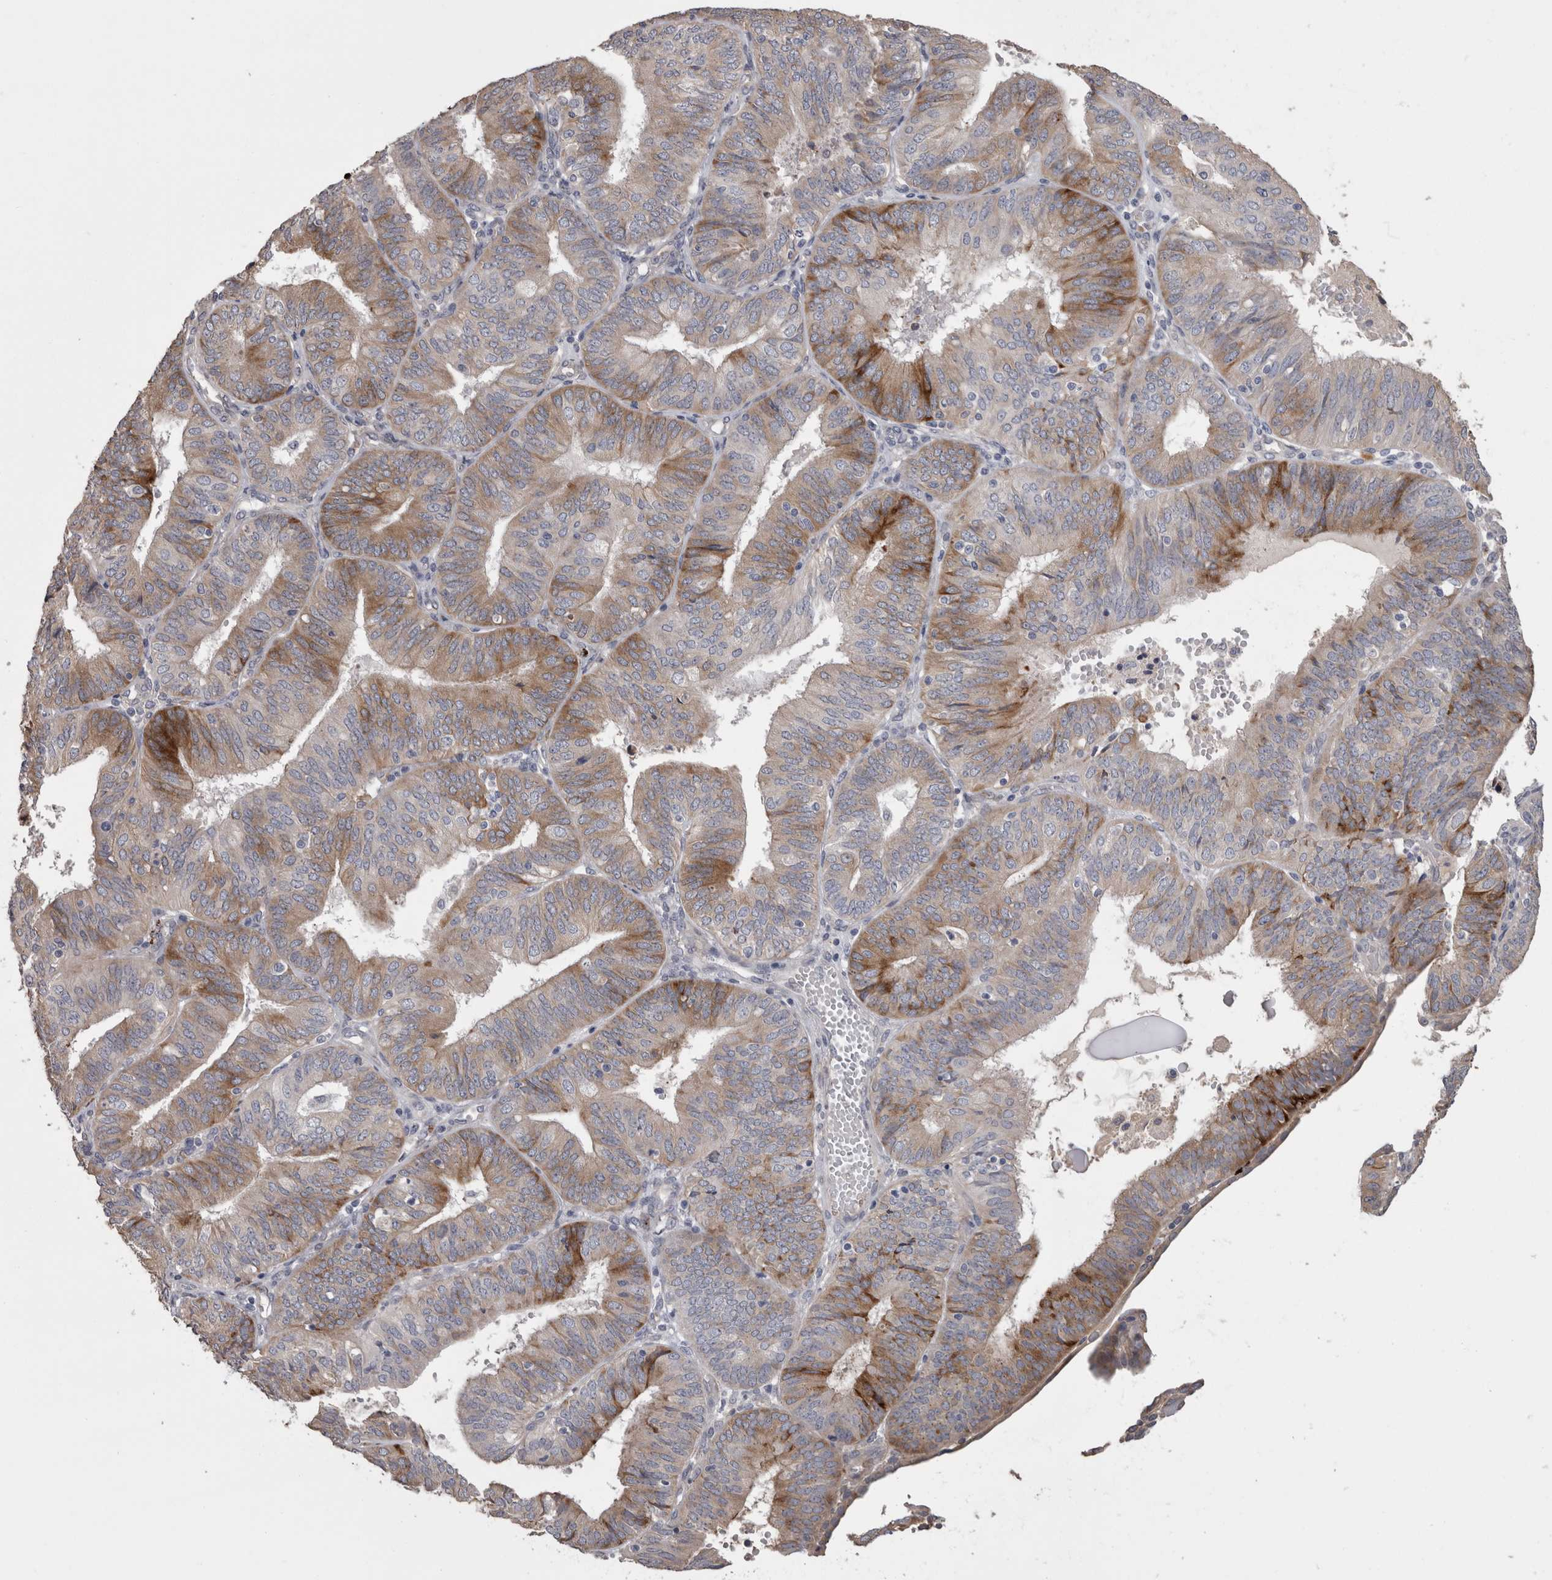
{"staining": {"intensity": "moderate", "quantity": "<25%", "location": "cytoplasmic/membranous"}, "tissue": "endometrial cancer", "cell_type": "Tumor cells", "image_type": "cancer", "snomed": [{"axis": "morphology", "description": "Adenocarcinoma, NOS"}, {"axis": "topography", "description": "Endometrium"}], "caption": "Protein expression analysis of human adenocarcinoma (endometrial) reveals moderate cytoplasmic/membranous expression in about <25% of tumor cells. (IHC, brightfield microscopy, high magnification).", "gene": "STC1", "patient": {"sex": "female", "age": 58}}